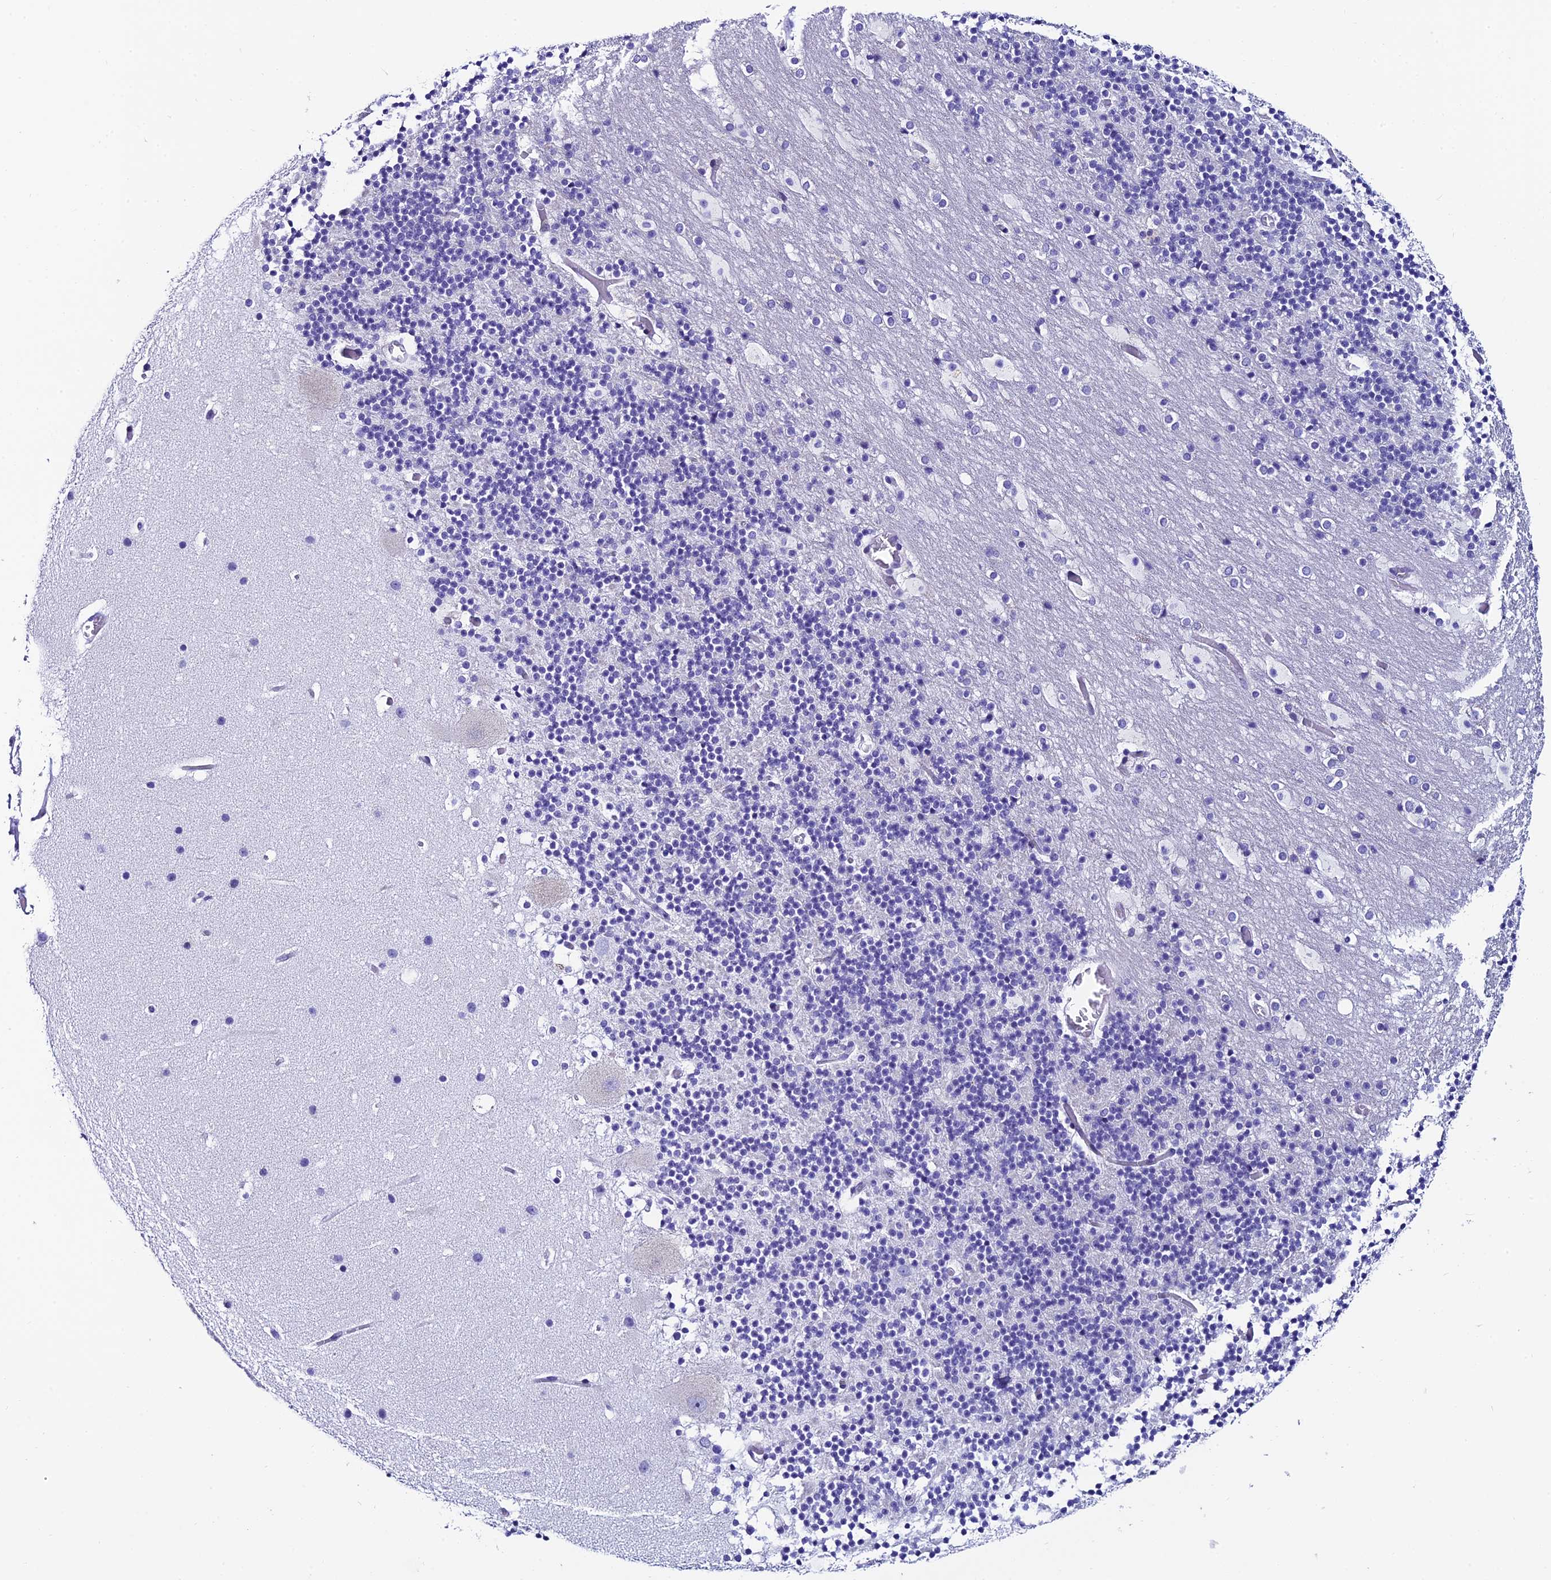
{"staining": {"intensity": "negative", "quantity": "none", "location": "none"}, "tissue": "cerebellum", "cell_type": "Cells in granular layer", "image_type": "normal", "snomed": [{"axis": "morphology", "description": "Normal tissue, NOS"}, {"axis": "topography", "description": "Cerebellum"}], "caption": "IHC photomicrograph of unremarkable cerebellum: cerebellum stained with DAB (3,3'-diaminobenzidine) exhibits no significant protein staining in cells in granular layer.", "gene": "REEP4", "patient": {"sex": "male", "age": 57}}